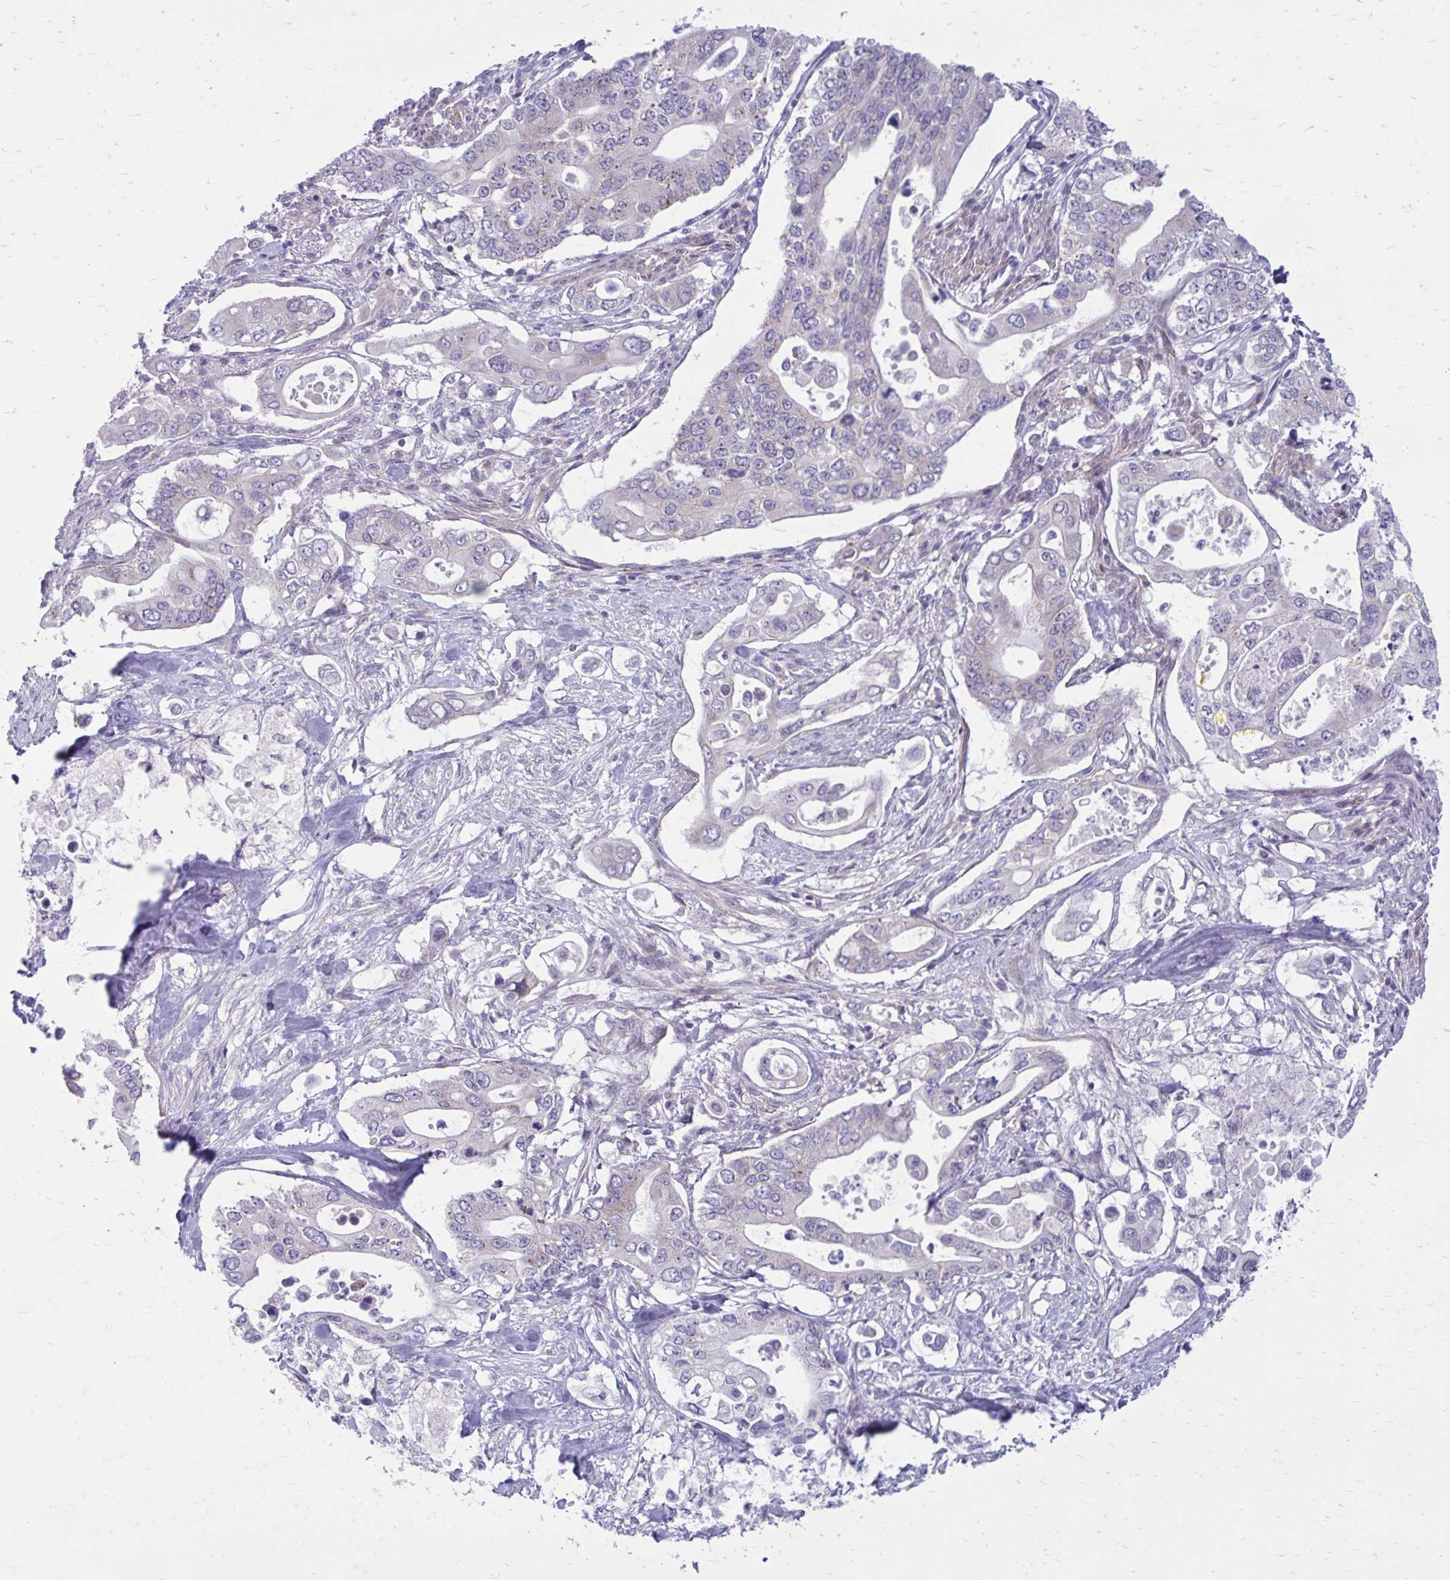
{"staining": {"intensity": "negative", "quantity": "none", "location": "none"}, "tissue": "pancreatic cancer", "cell_type": "Tumor cells", "image_type": "cancer", "snomed": [{"axis": "morphology", "description": "Adenocarcinoma, NOS"}, {"axis": "topography", "description": "Pancreas"}], "caption": "High magnification brightfield microscopy of pancreatic adenocarcinoma stained with DAB (brown) and counterstained with hematoxylin (blue): tumor cells show no significant expression.", "gene": "GIGYF2", "patient": {"sex": "female", "age": 63}}